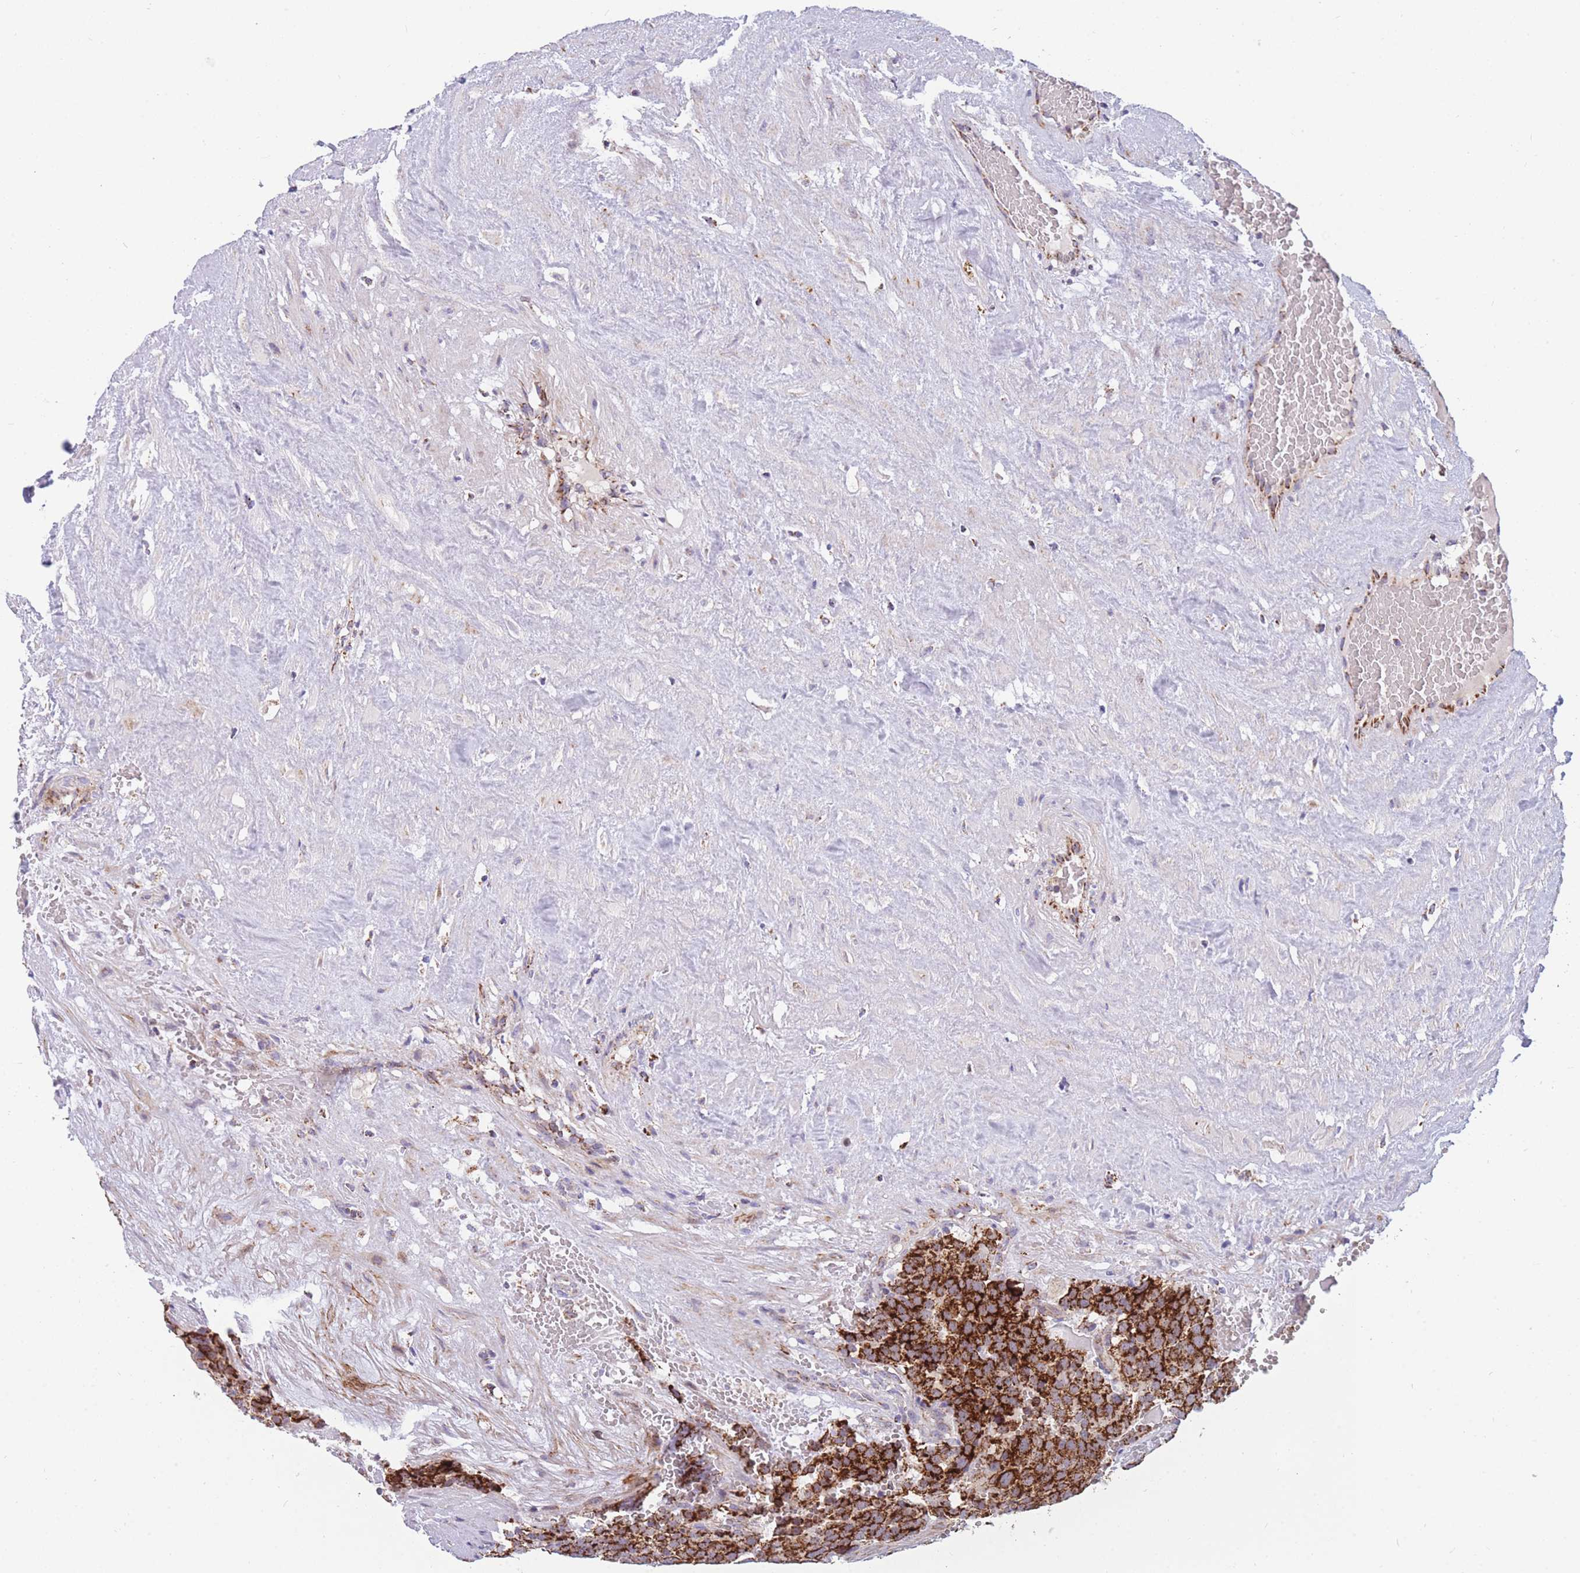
{"staining": {"intensity": "strong", "quantity": ">75%", "location": "cytoplasmic/membranous"}, "tissue": "testis cancer", "cell_type": "Tumor cells", "image_type": "cancer", "snomed": [{"axis": "morphology", "description": "Seminoma, NOS"}, {"axis": "topography", "description": "Testis"}], "caption": "Testis cancer stained for a protein (brown) reveals strong cytoplasmic/membranous positive positivity in approximately >75% of tumor cells.", "gene": "DDX49", "patient": {"sex": "male", "age": 71}}